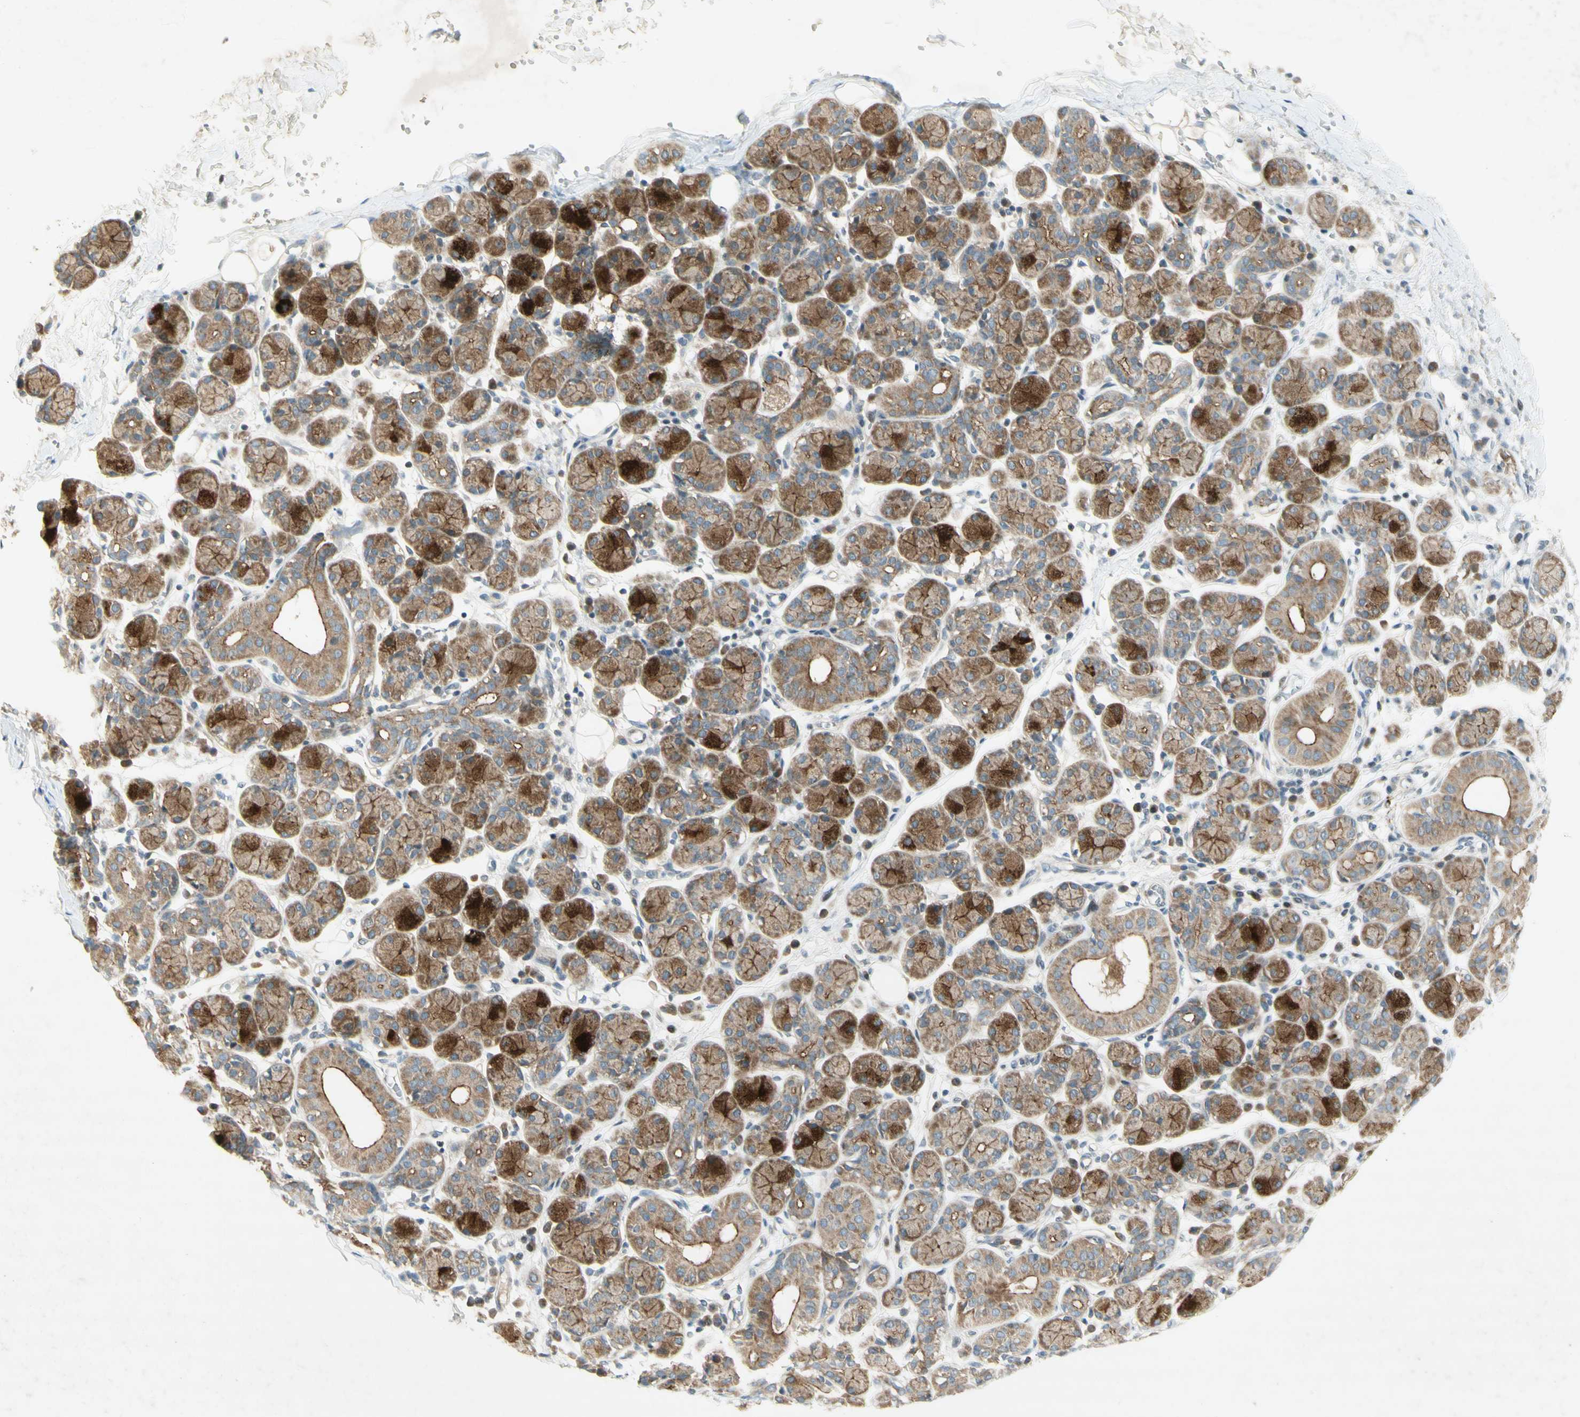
{"staining": {"intensity": "strong", "quantity": "25%-75%", "location": "cytoplasmic/membranous"}, "tissue": "salivary gland", "cell_type": "Glandular cells", "image_type": "normal", "snomed": [{"axis": "morphology", "description": "Normal tissue, NOS"}, {"axis": "morphology", "description": "Inflammation, NOS"}, {"axis": "topography", "description": "Lymph node"}, {"axis": "topography", "description": "Salivary gland"}], "caption": "Unremarkable salivary gland shows strong cytoplasmic/membranous expression in about 25%-75% of glandular cells.", "gene": "ETF1", "patient": {"sex": "male", "age": 3}}